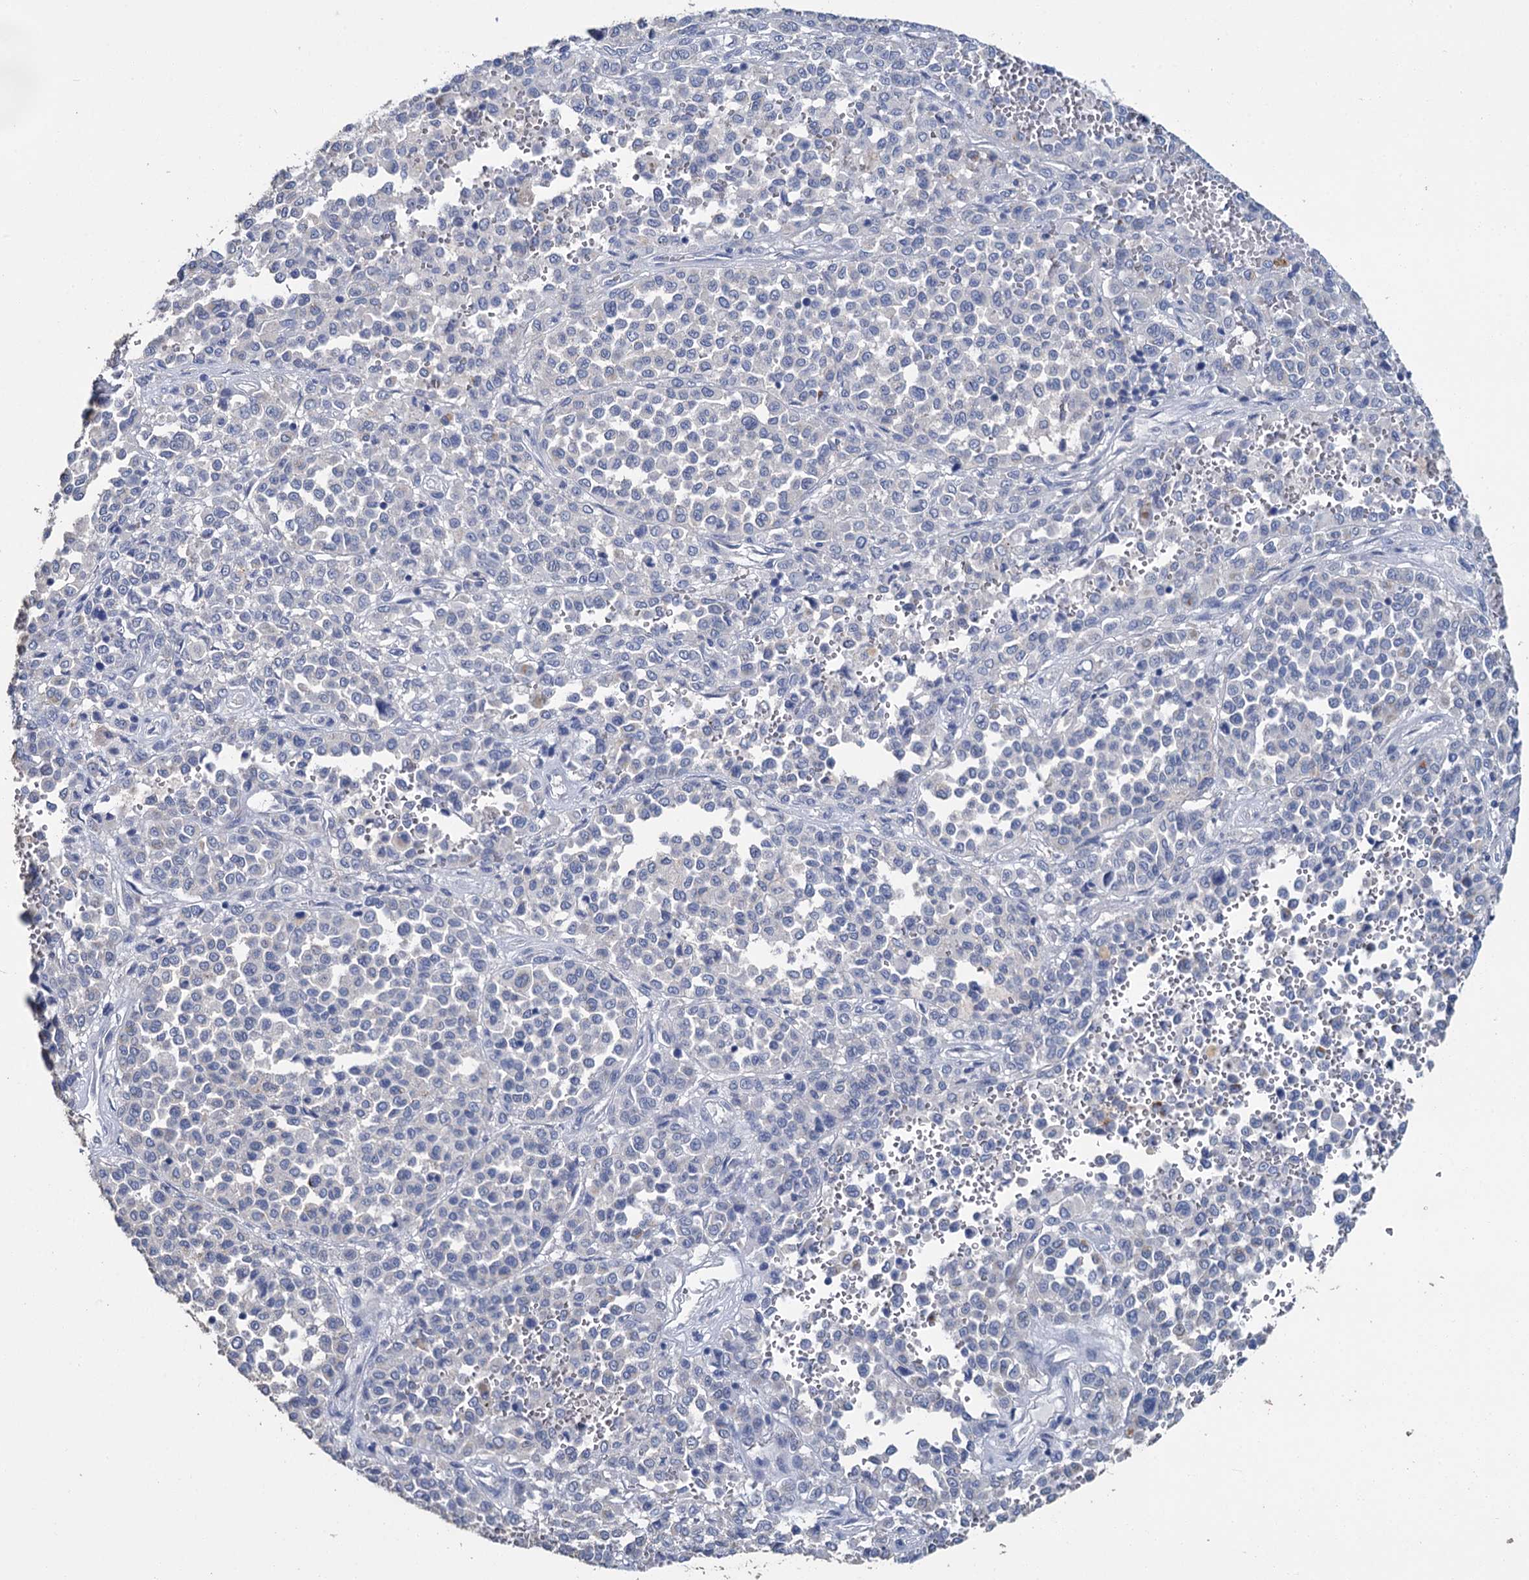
{"staining": {"intensity": "negative", "quantity": "none", "location": "none"}, "tissue": "melanoma", "cell_type": "Tumor cells", "image_type": "cancer", "snomed": [{"axis": "morphology", "description": "Malignant melanoma, Metastatic site"}, {"axis": "topography", "description": "Pancreas"}], "caption": "Histopathology image shows no protein expression in tumor cells of melanoma tissue.", "gene": "SNCB", "patient": {"sex": "female", "age": 30}}